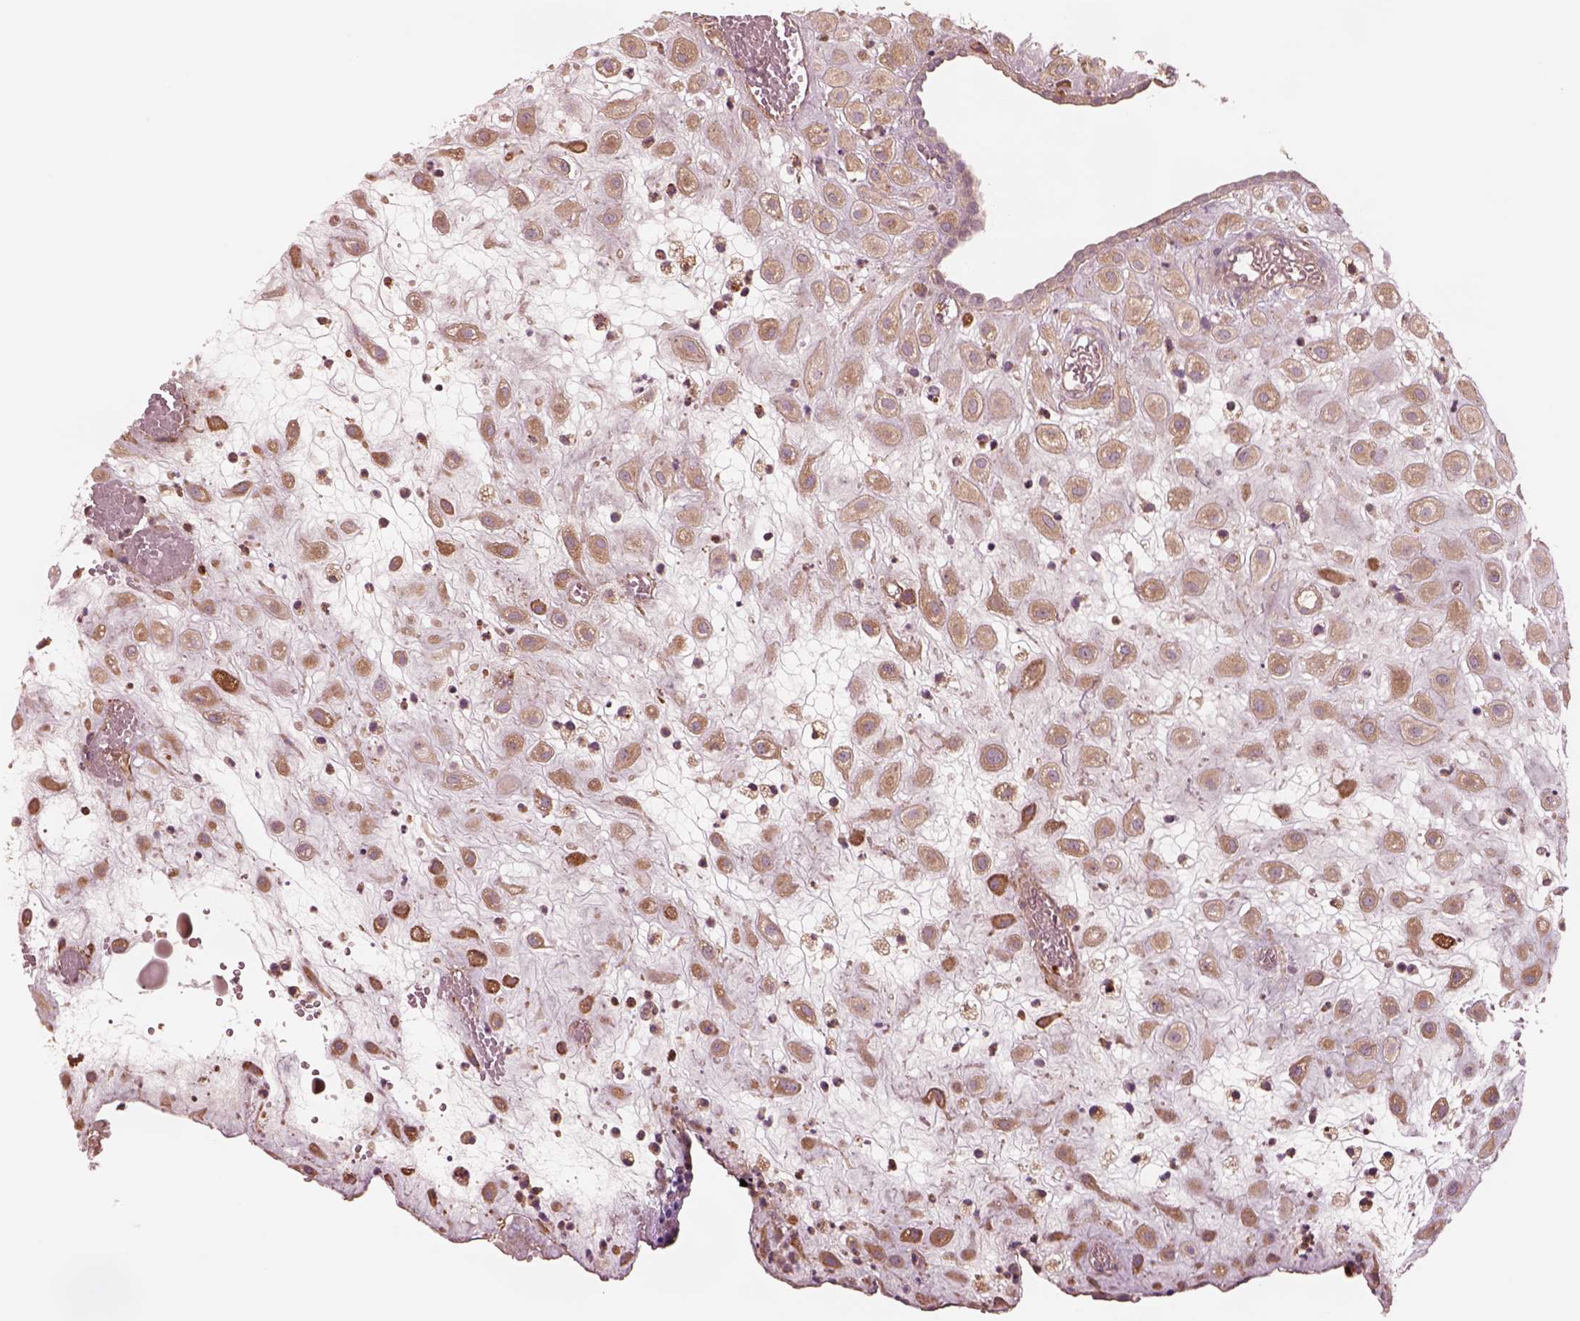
{"staining": {"intensity": "strong", "quantity": "<25%", "location": "cytoplasmic/membranous"}, "tissue": "placenta", "cell_type": "Decidual cells", "image_type": "normal", "snomed": [{"axis": "morphology", "description": "Normal tissue, NOS"}, {"axis": "topography", "description": "Placenta"}], "caption": "This histopathology image exhibits immunohistochemistry (IHC) staining of normal human placenta, with medium strong cytoplasmic/membranous expression in approximately <25% of decidual cells.", "gene": "ASCC2", "patient": {"sex": "female", "age": 24}}